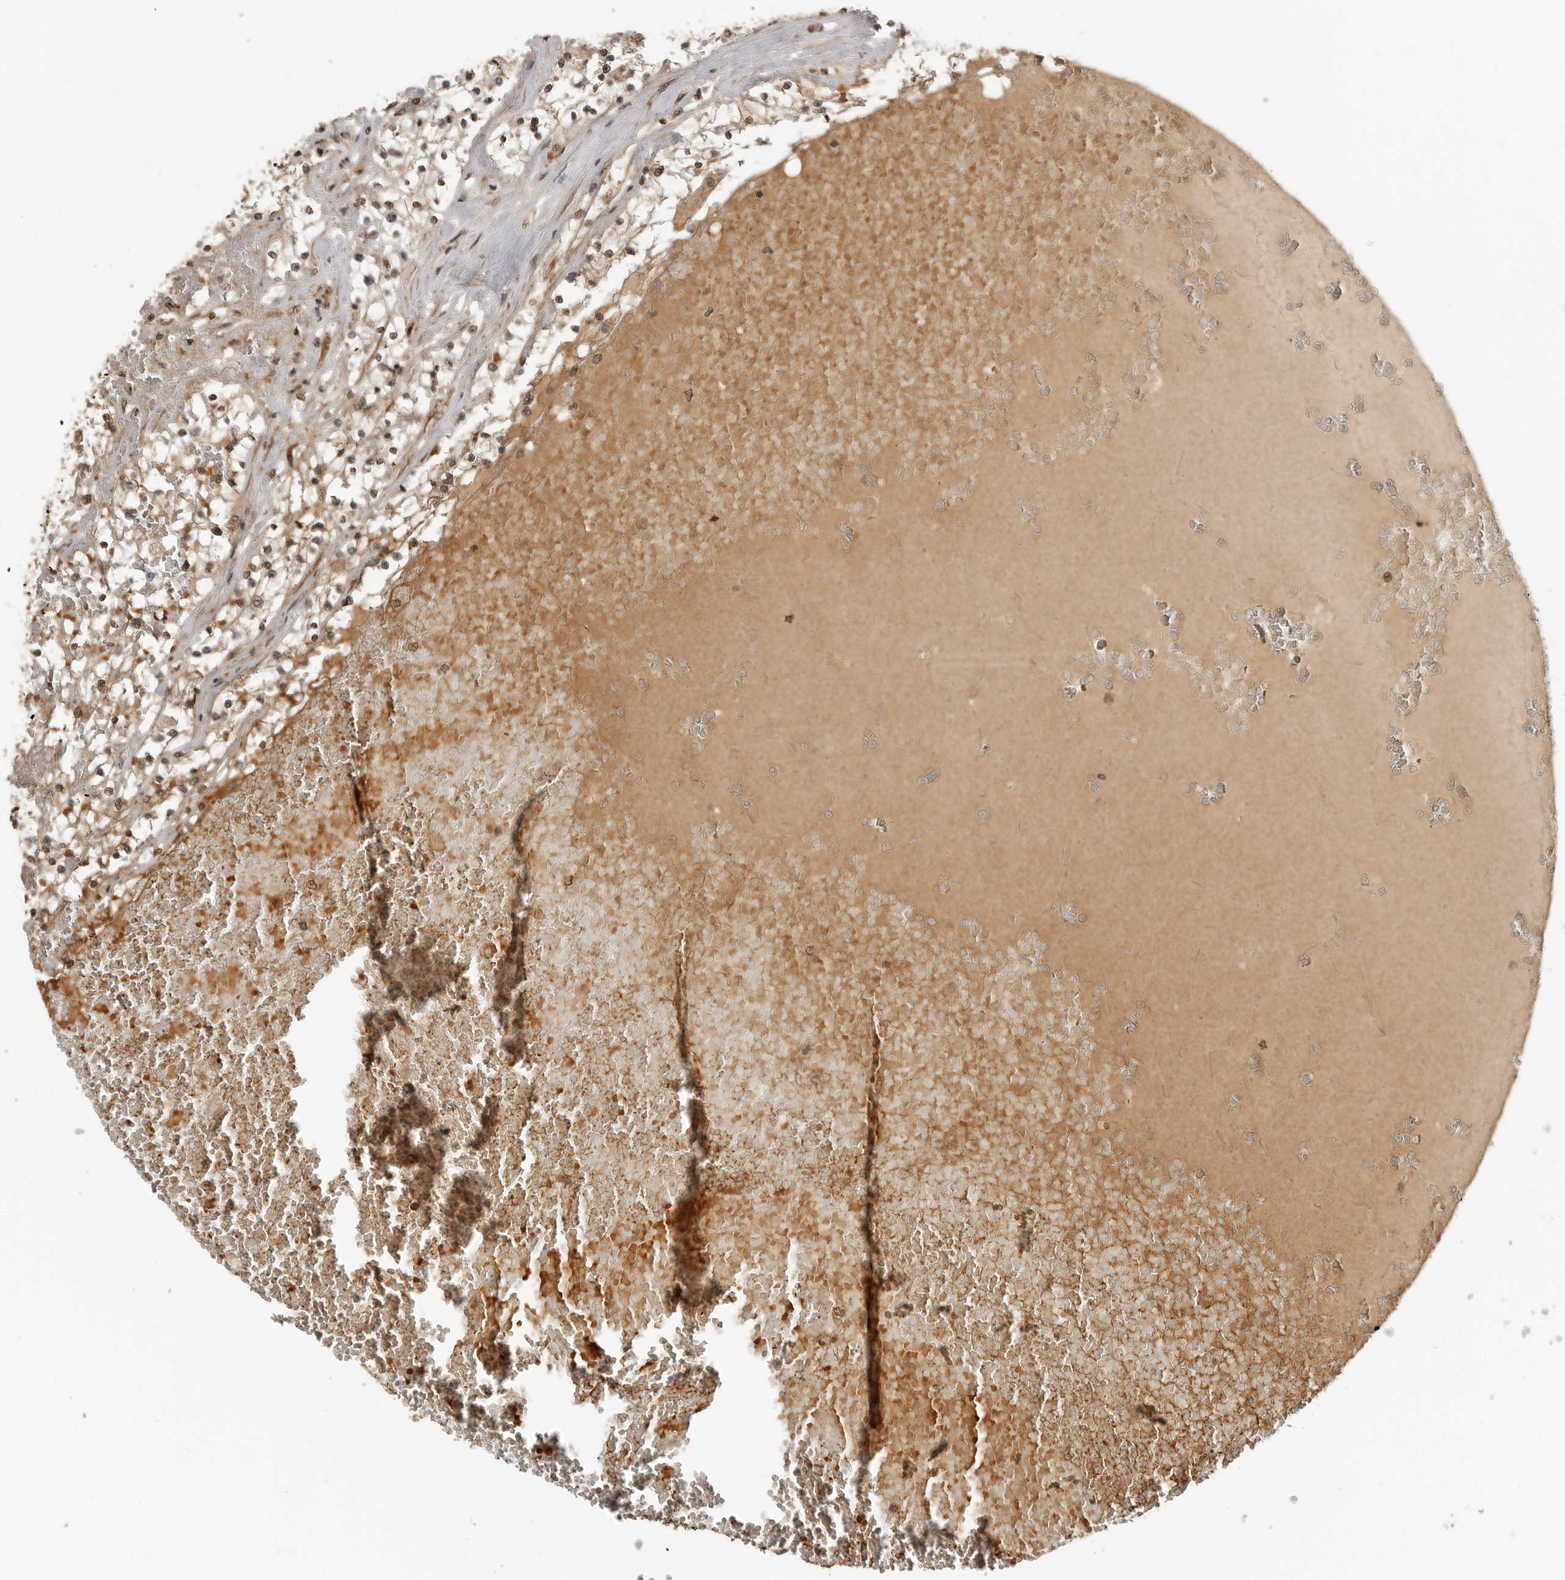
{"staining": {"intensity": "moderate", "quantity": ">75%", "location": "nuclear"}, "tissue": "renal cancer", "cell_type": "Tumor cells", "image_type": "cancer", "snomed": [{"axis": "morphology", "description": "Normal tissue, NOS"}, {"axis": "morphology", "description": "Adenocarcinoma, NOS"}, {"axis": "topography", "description": "Kidney"}], "caption": "Immunohistochemistry micrograph of neoplastic tissue: human renal adenocarcinoma stained using IHC demonstrates medium levels of moderate protein expression localized specifically in the nuclear of tumor cells, appearing as a nuclear brown color.", "gene": "CLOCK", "patient": {"sex": "male", "age": 68}}